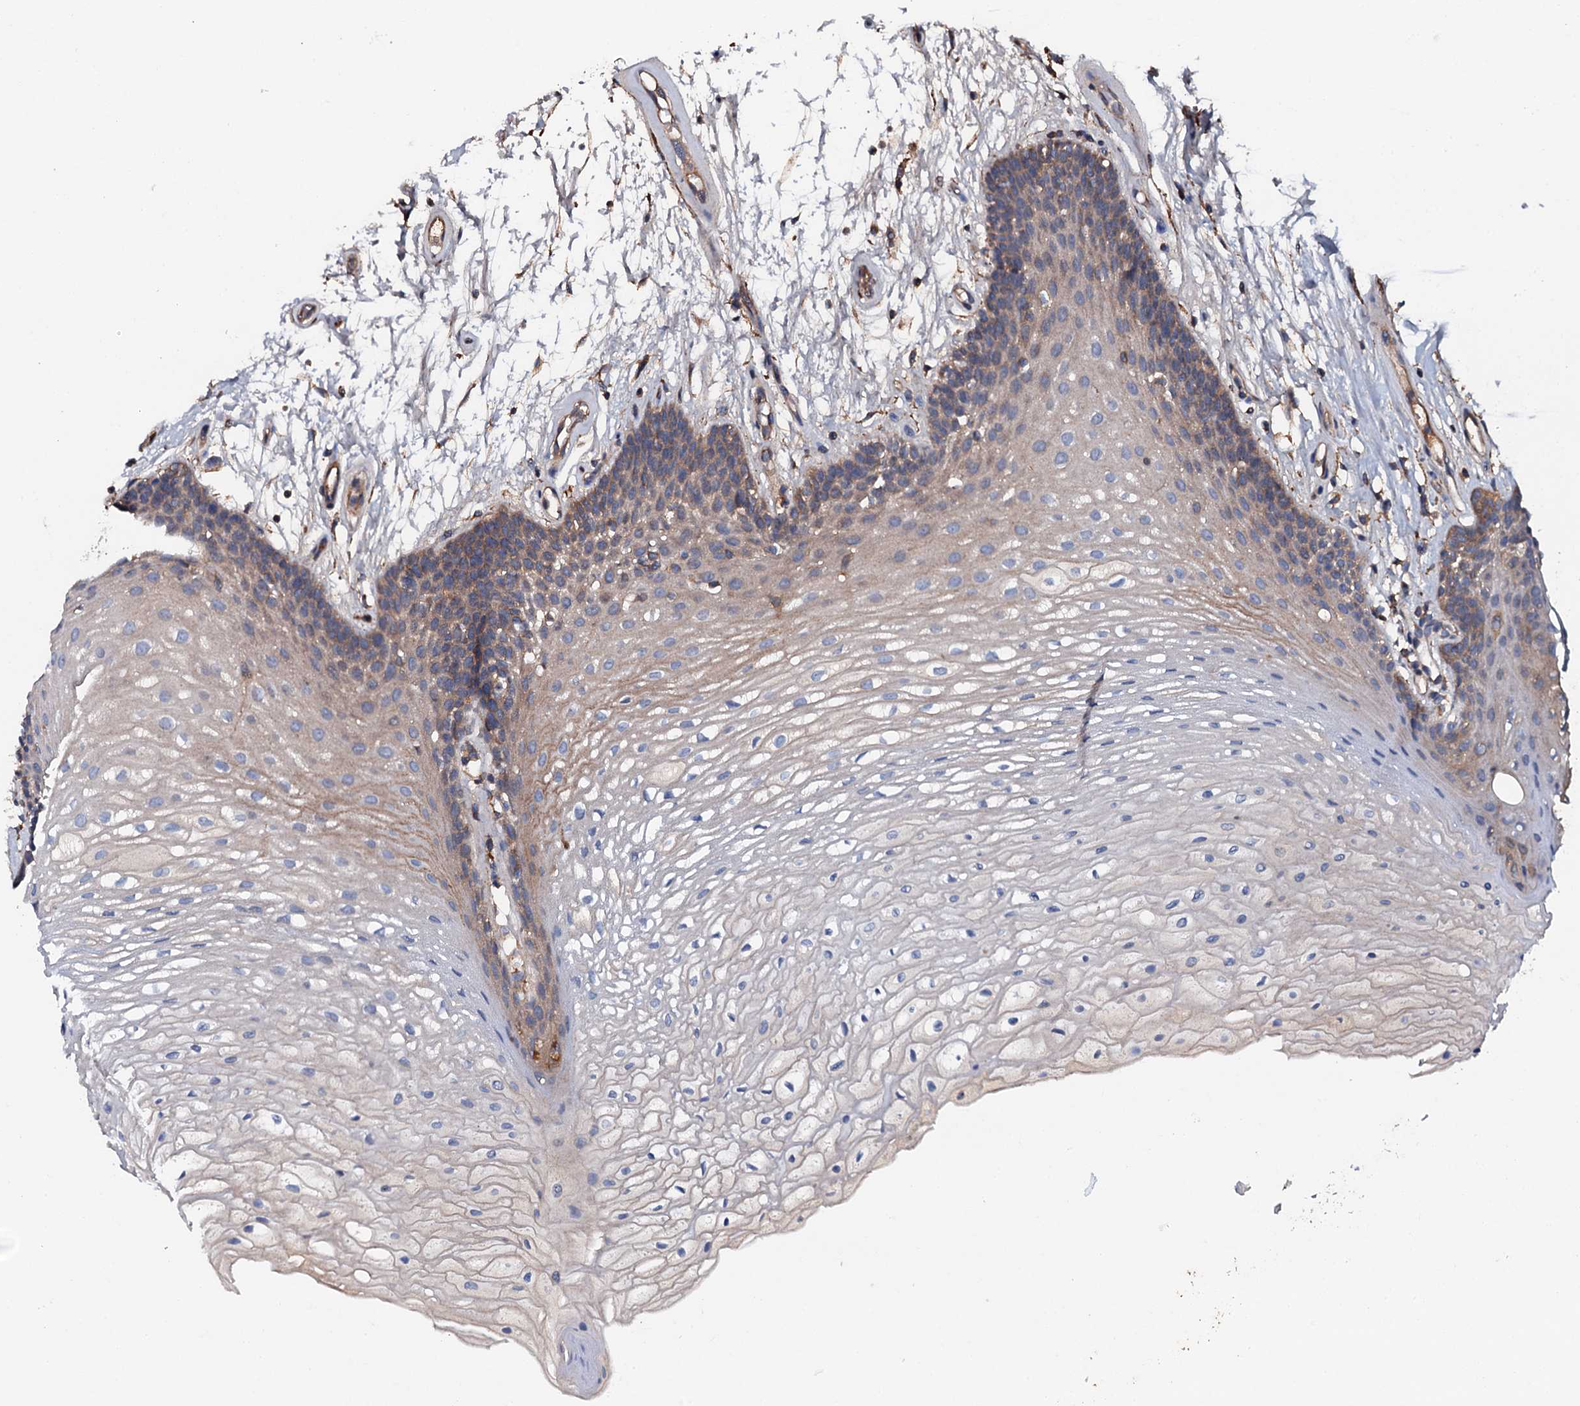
{"staining": {"intensity": "moderate", "quantity": "25%-75%", "location": "cytoplasmic/membranous"}, "tissue": "oral mucosa", "cell_type": "Squamous epithelial cells", "image_type": "normal", "snomed": [{"axis": "morphology", "description": "Normal tissue, NOS"}, {"axis": "topography", "description": "Oral tissue"}], "caption": "Immunohistochemical staining of benign human oral mucosa reveals 25%-75% levels of moderate cytoplasmic/membranous protein staining in approximately 25%-75% of squamous epithelial cells.", "gene": "NEK1", "patient": {"sex": "female", "age": 80}}